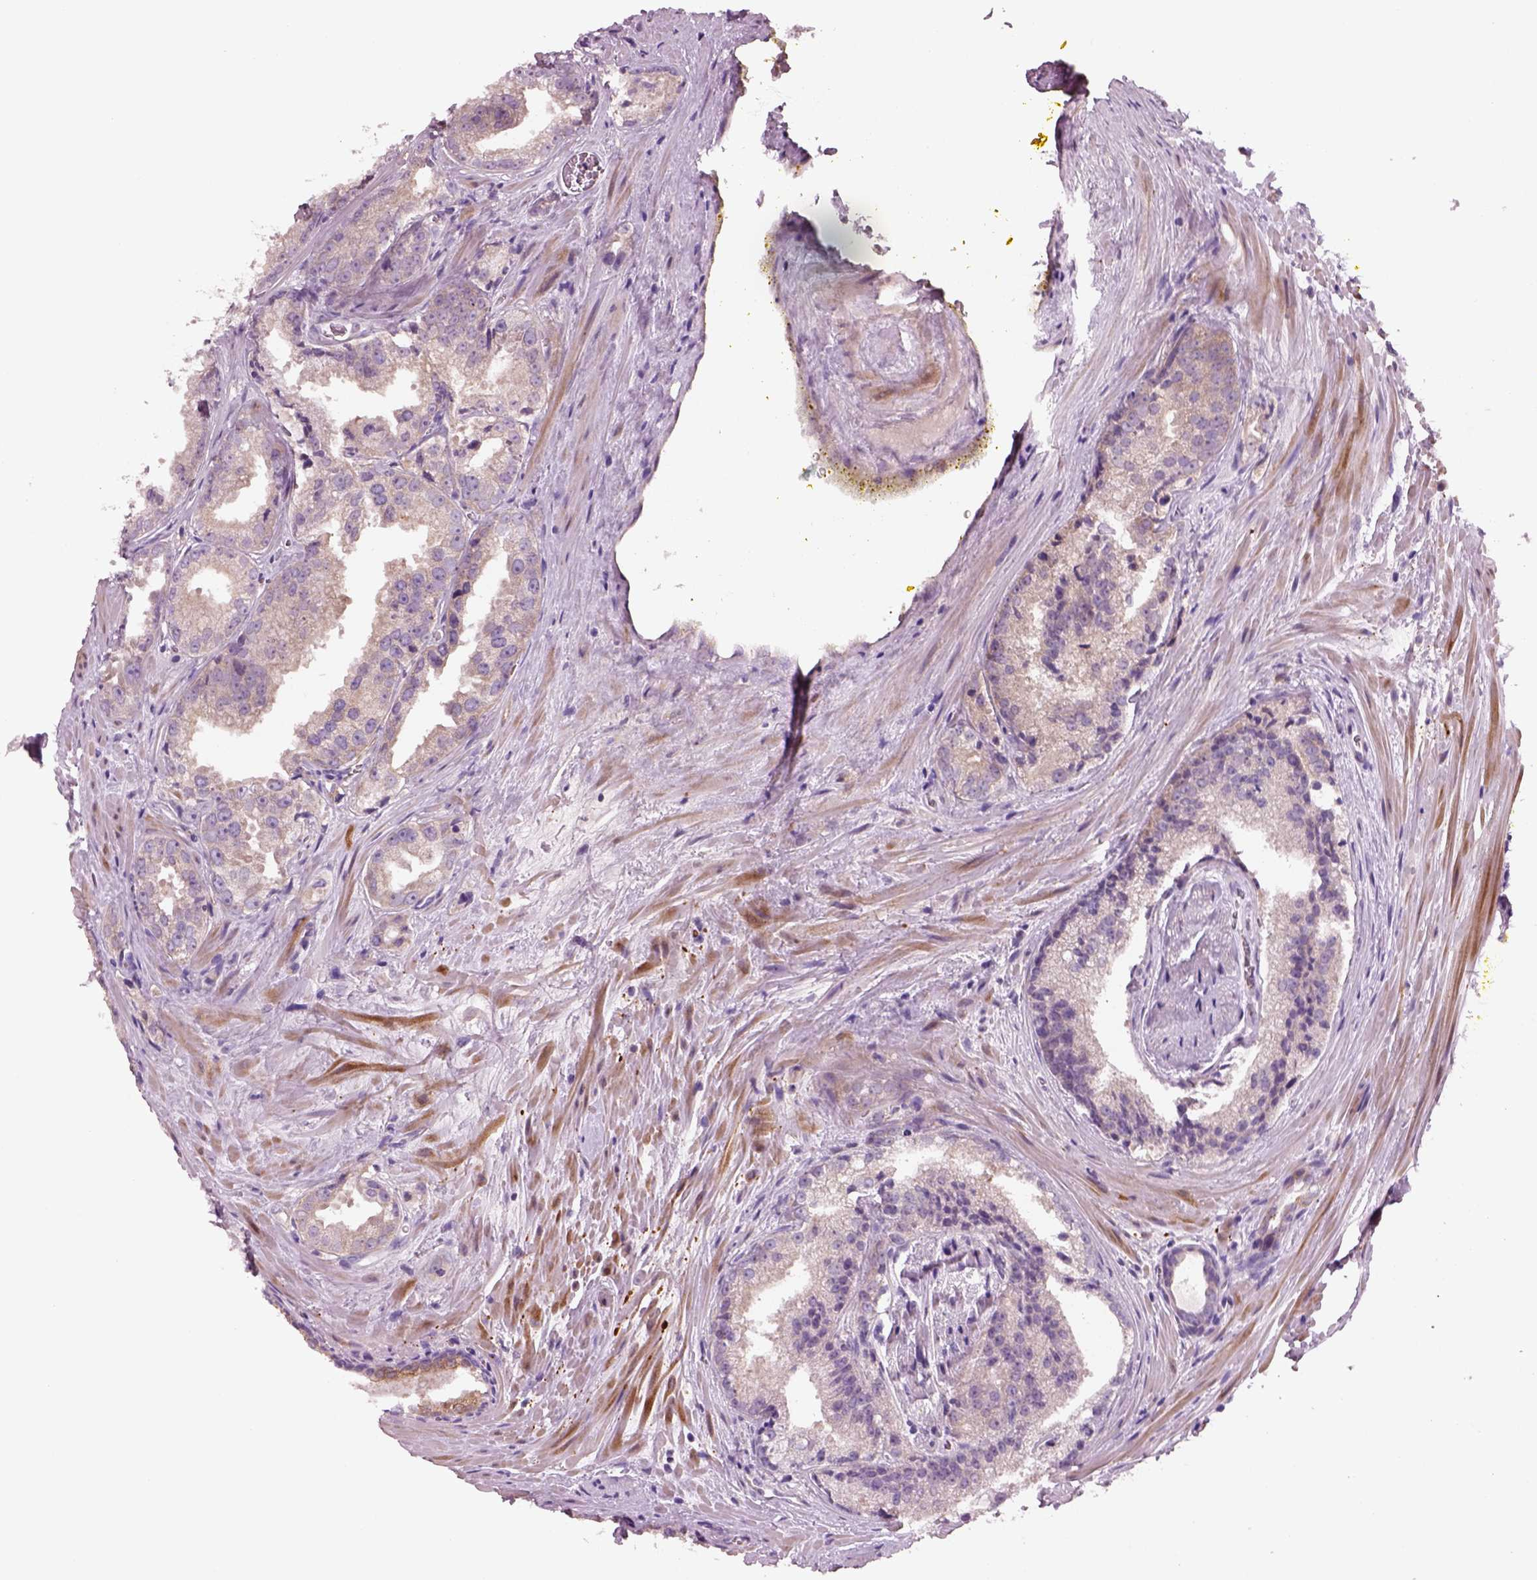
{"staining": {"intensity": "negative", "quantity": "none", "location": "none"}, "tissue": "prostate cancer", "cell_type": "Tumor cells", "image_type": "cancer", "snomed": [{"axis": "morphology", "description": "Adenocarcinoma, NOS"}, {"axis": "morphology", "description": "Adenocarcinoma, High grade"}, {"axis": "topography", "description": "Prostate"}], "caption": "Immunohistochemistry photomicrograph of adenocarcinoma (prostate) stained for a protein (brown), which demonstrates no staining in tumor cells.", "gene": "PLPP7", "patient": {"sex": "male", "age": 70}}